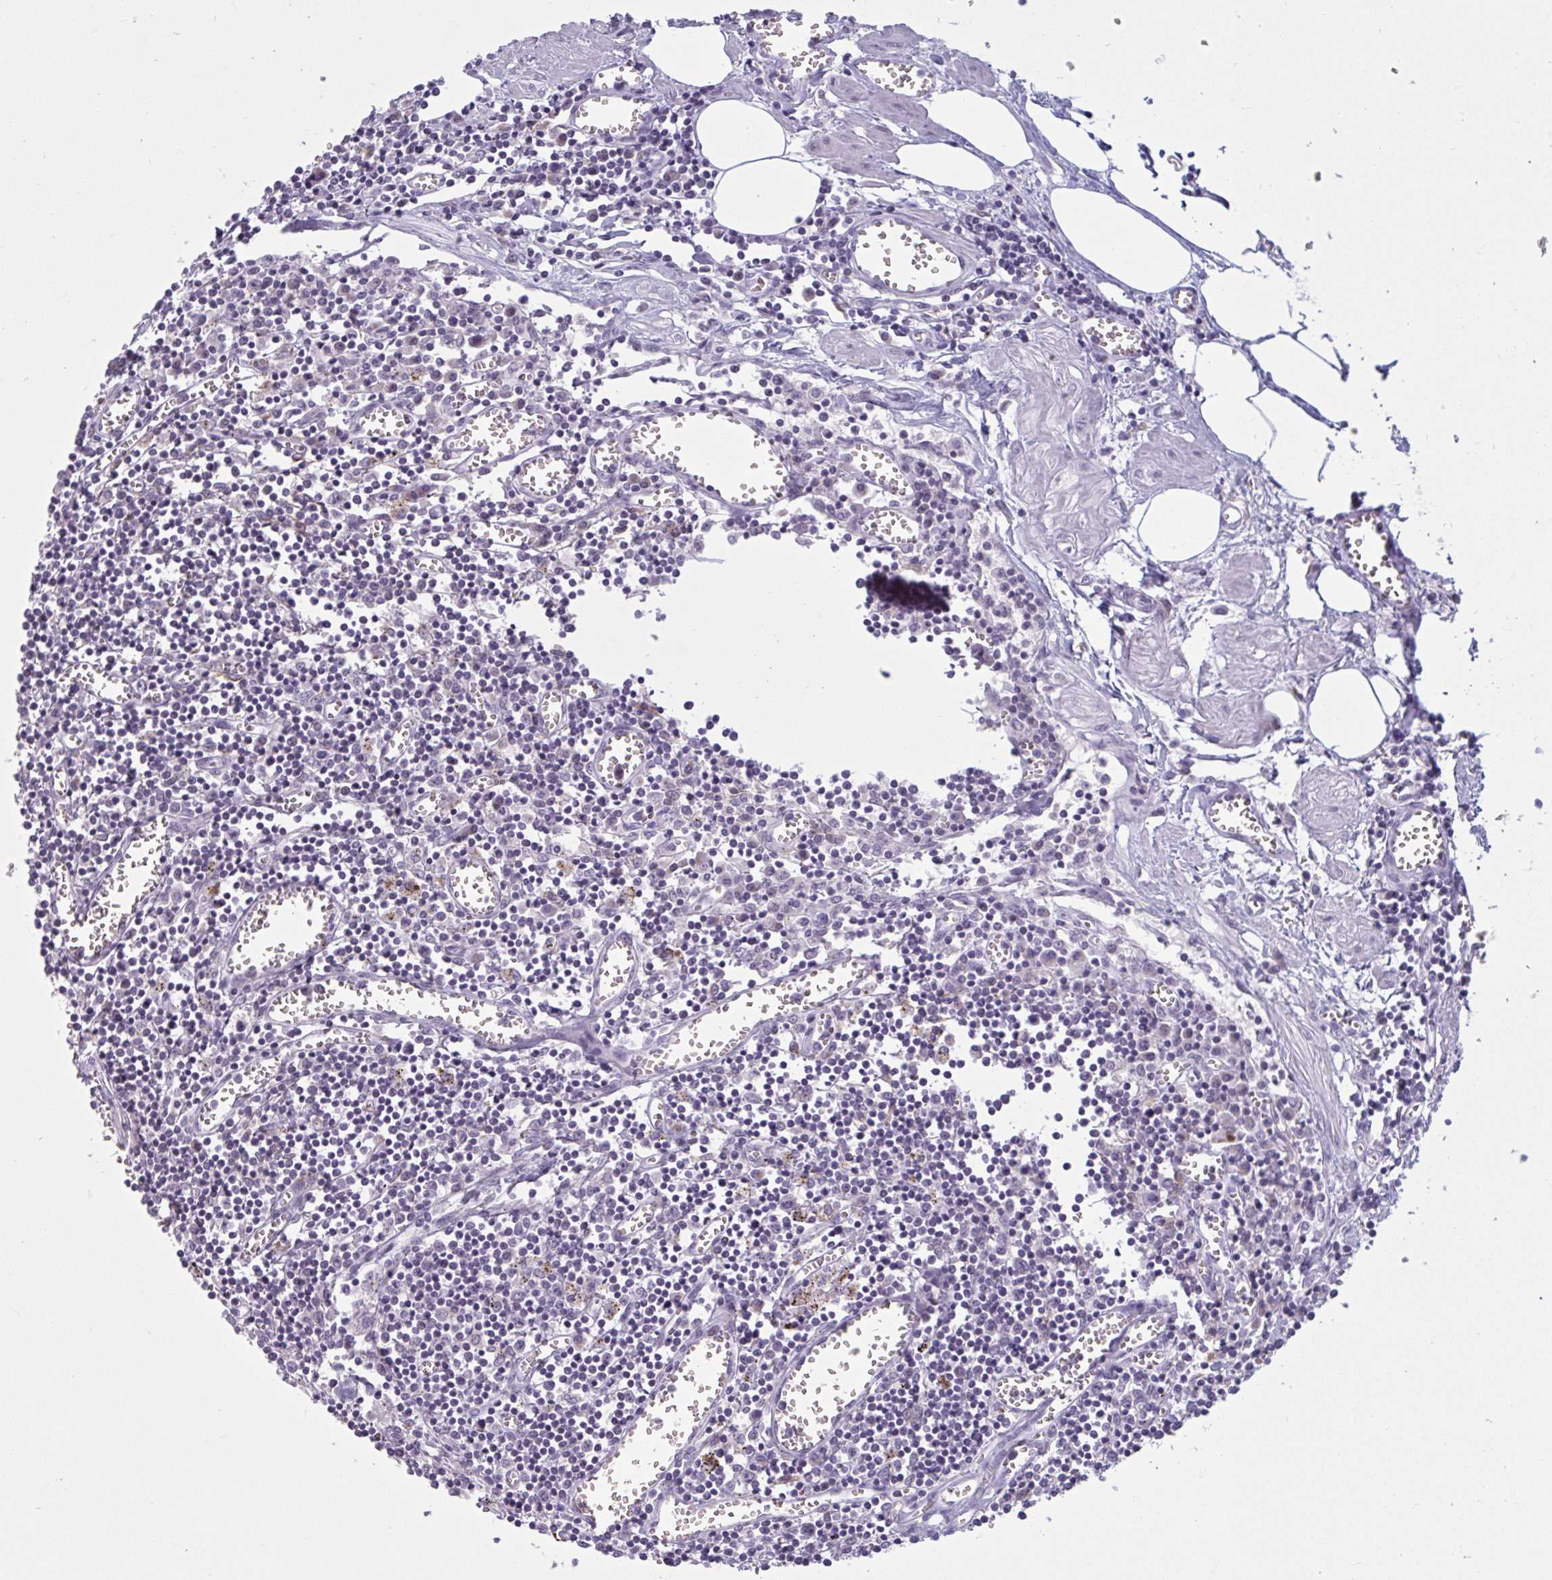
{"staining": {"intensity": "negative", "quantity": "none", "location": "none"}, "tissue": "lymph node", "cell_type": "Germinal center cells", "image_type": "normal", "snomed": [{"axis": "morphology", "description": "Normal tissue, NOS"}, {"axis": "topography", "description": "Lymph node"}], "caption": "Immunohistochemistry (IHC) of normal lymph node demonstrates no positivity in germinal center cells. (DAB (3,3'-diaminobenzidine) immunohistochemistry (IHC), high magnification).", "gene": "HSD11B2", "patient": {"sex": "male", "age": 66}}